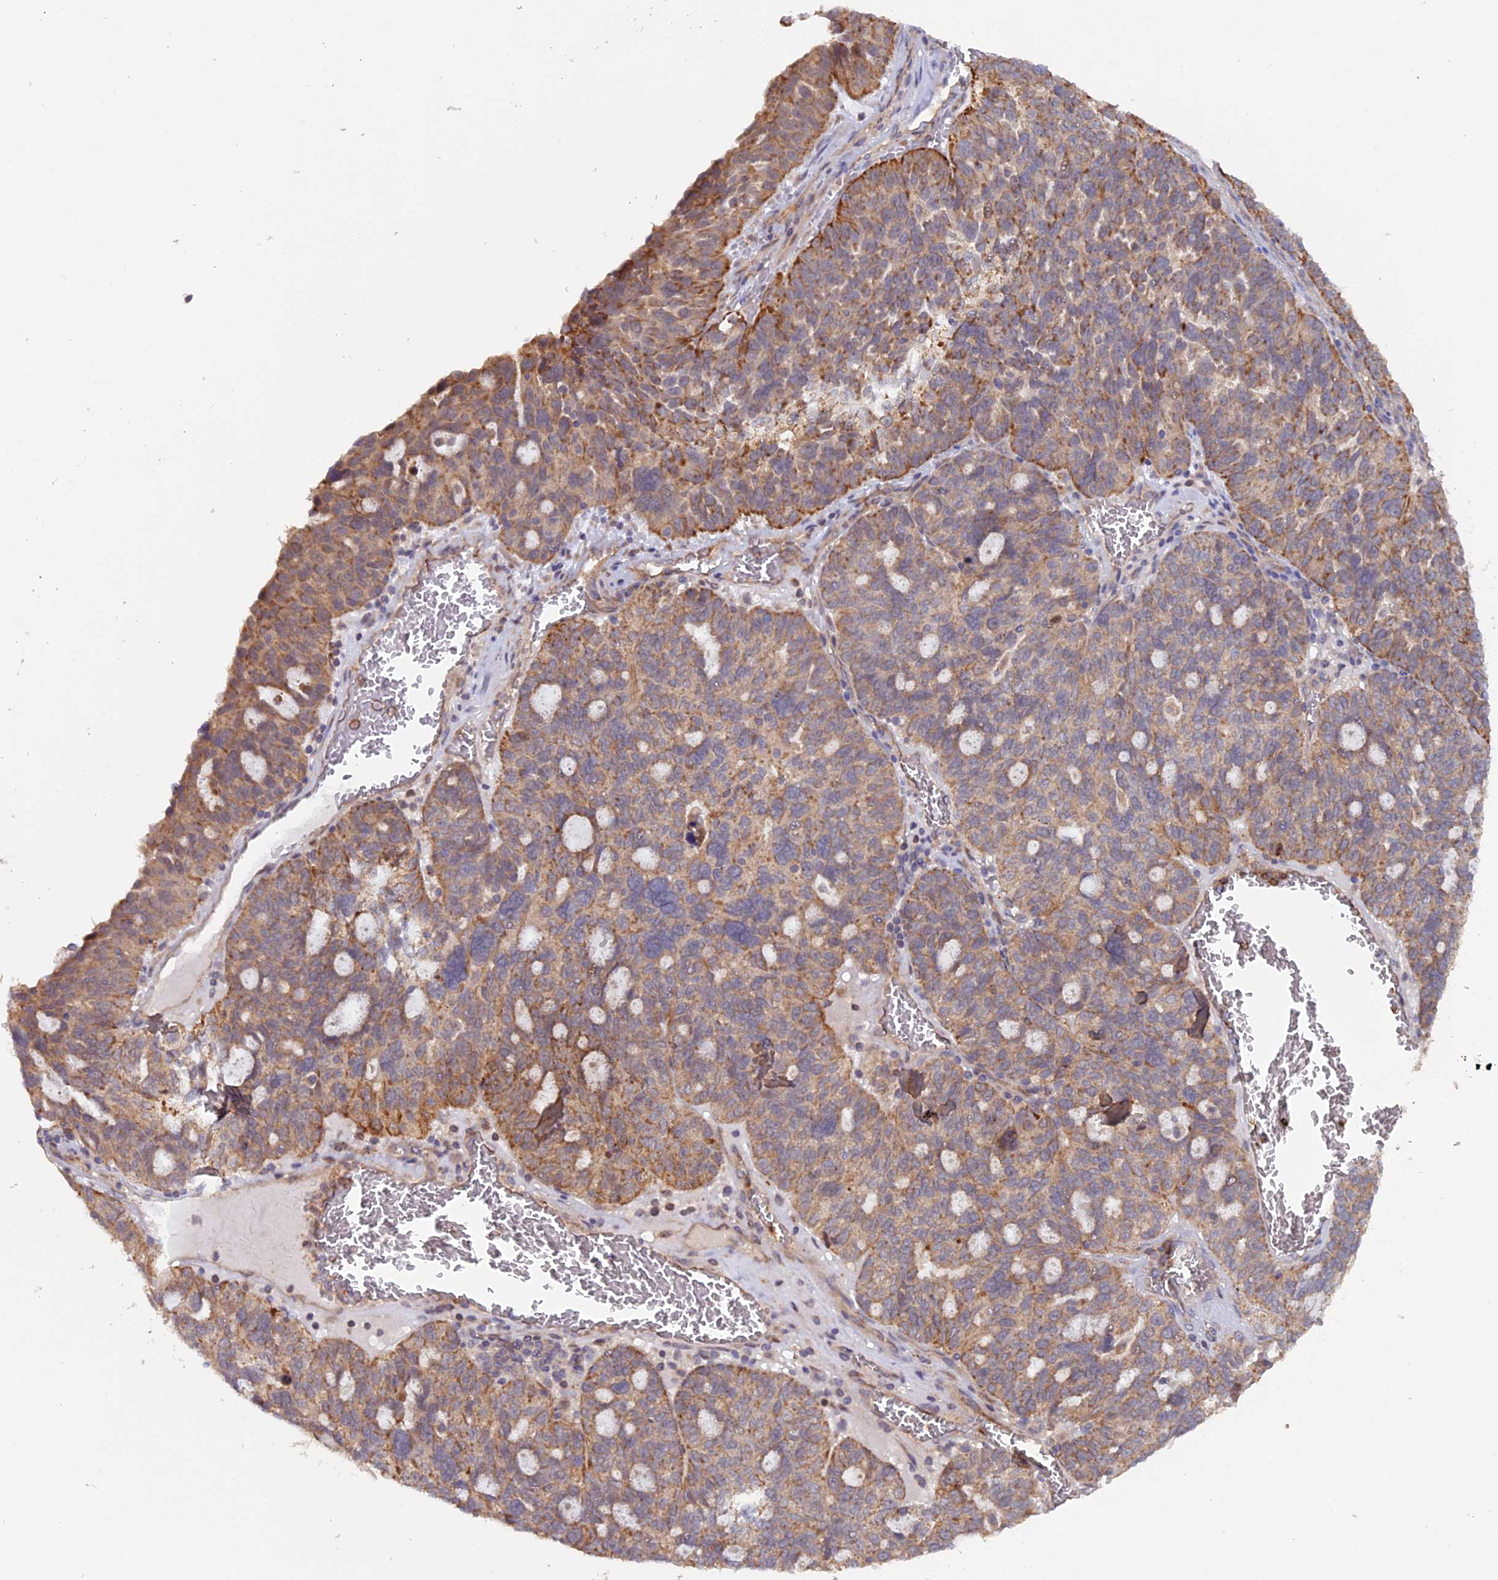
{"staining": {"intensity": "moderate", "quantity": ">75%", "location": "cytoplasmic/membranous"}, "tissue": "ovarian cancer", "cell_type": "Tumor cells", "image_type": "cancer", "snomed": [{"axis": "morphology", "description": "Cystadenocarcinoma, serous, NOS"}, {"axis": "topography", "description": "Ovary"}], "caption": "This is an image of immunohistochemistry staining of ovarian cancer, which shows moderate staining in the cytoplasmic/membranous of tumor cells.", "gene": "FERMT1", "patient": {"sex": "female", "age": 59}}